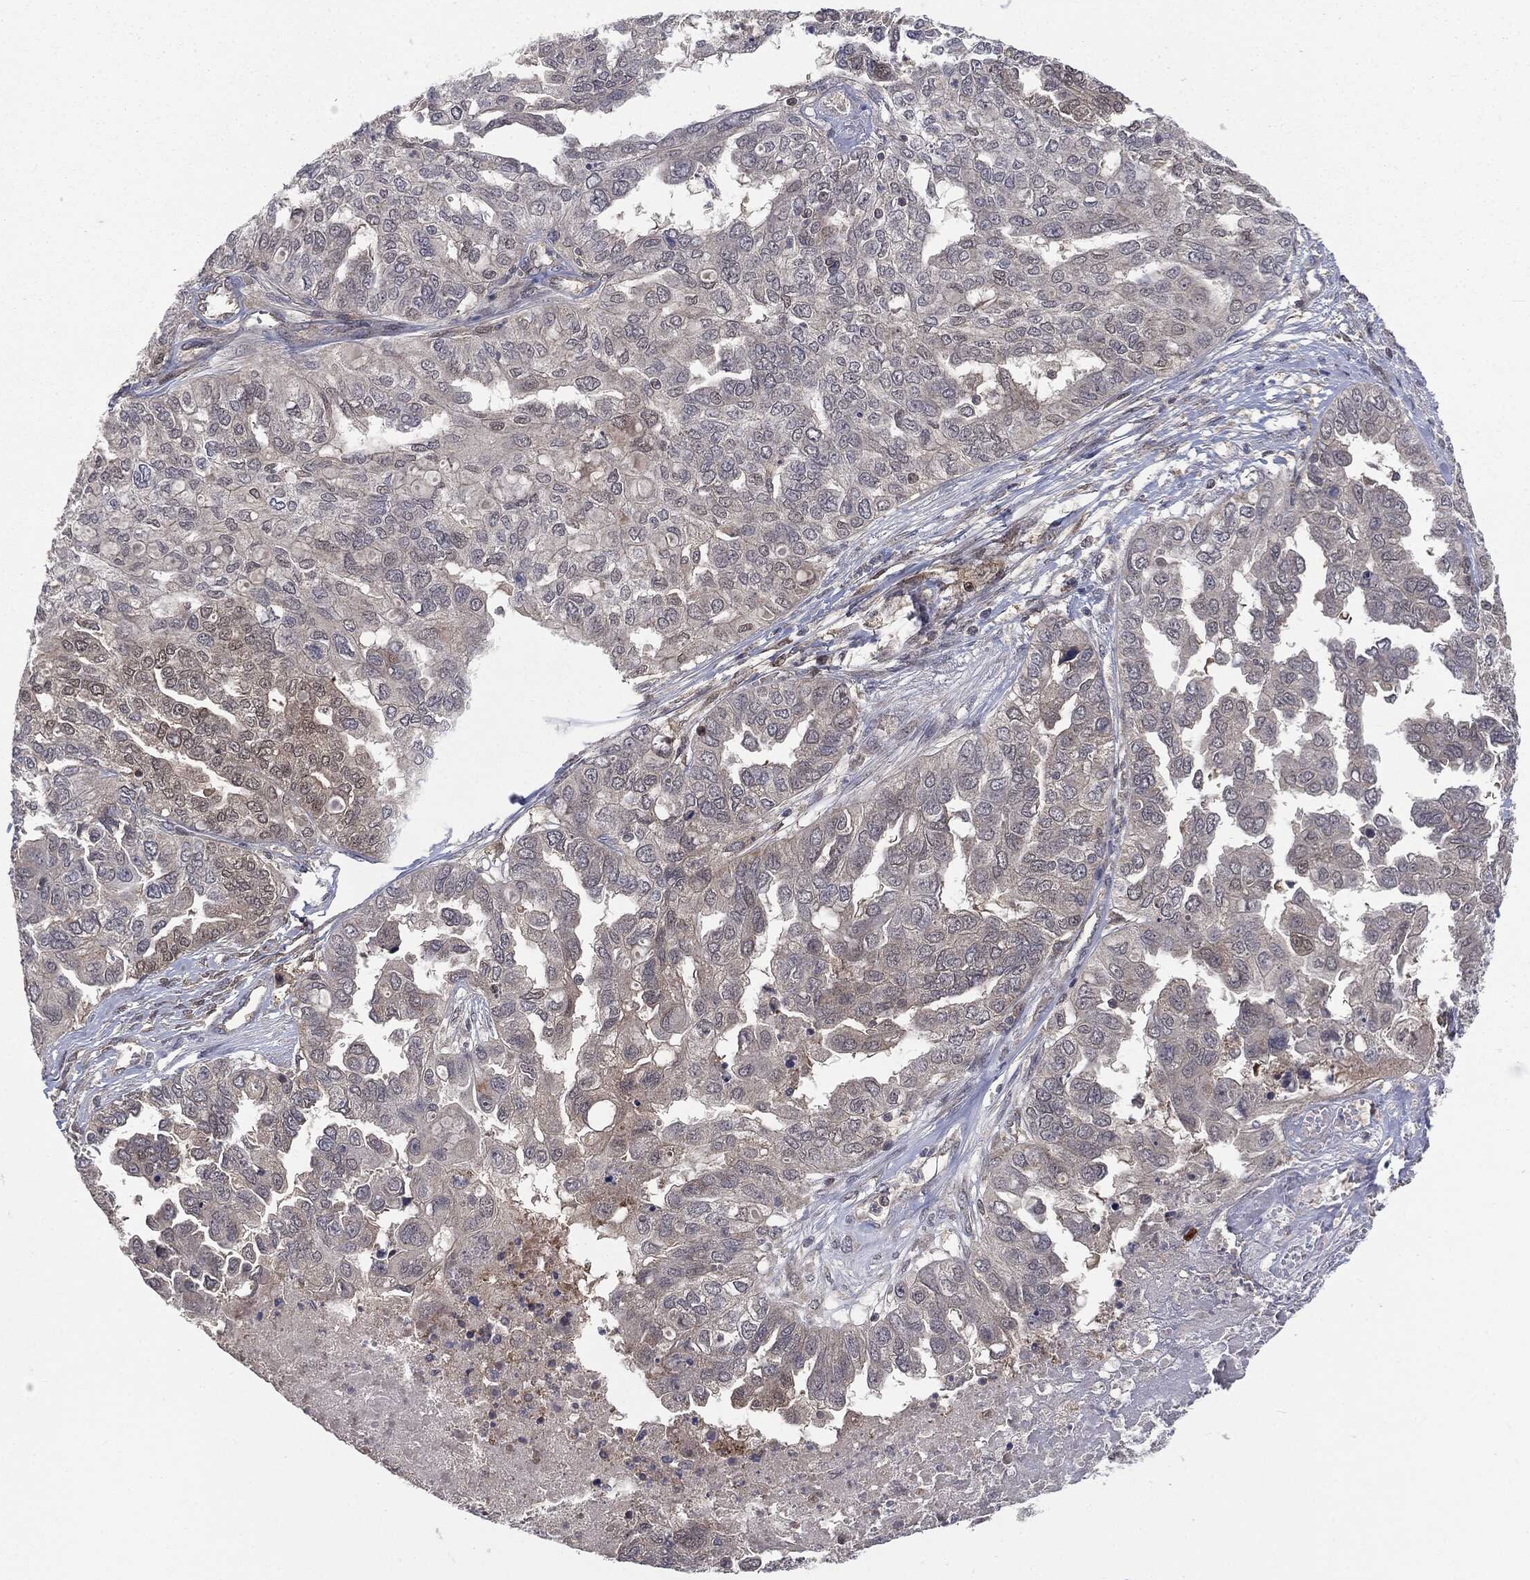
{"staining": {"intensity": "negative", "quantity": "none", "location": "none"}, "tissue": "ovarian cancer", "cell_type": "Tumor cells", "image_type": "cancer", "snomed": [{"axis": "morphology", "description": "Cystadenocarcinoma, serous, NOS"}, {"axis": "topography", "description": "Ovary"}], "caption": "Serous cystadenocarcinoma (ovarian) was stained to show a protein in brown. There is no significant expression in tumor cells.", "gene": "PTPA", "patient": {"sex": "female", "age": 53}}